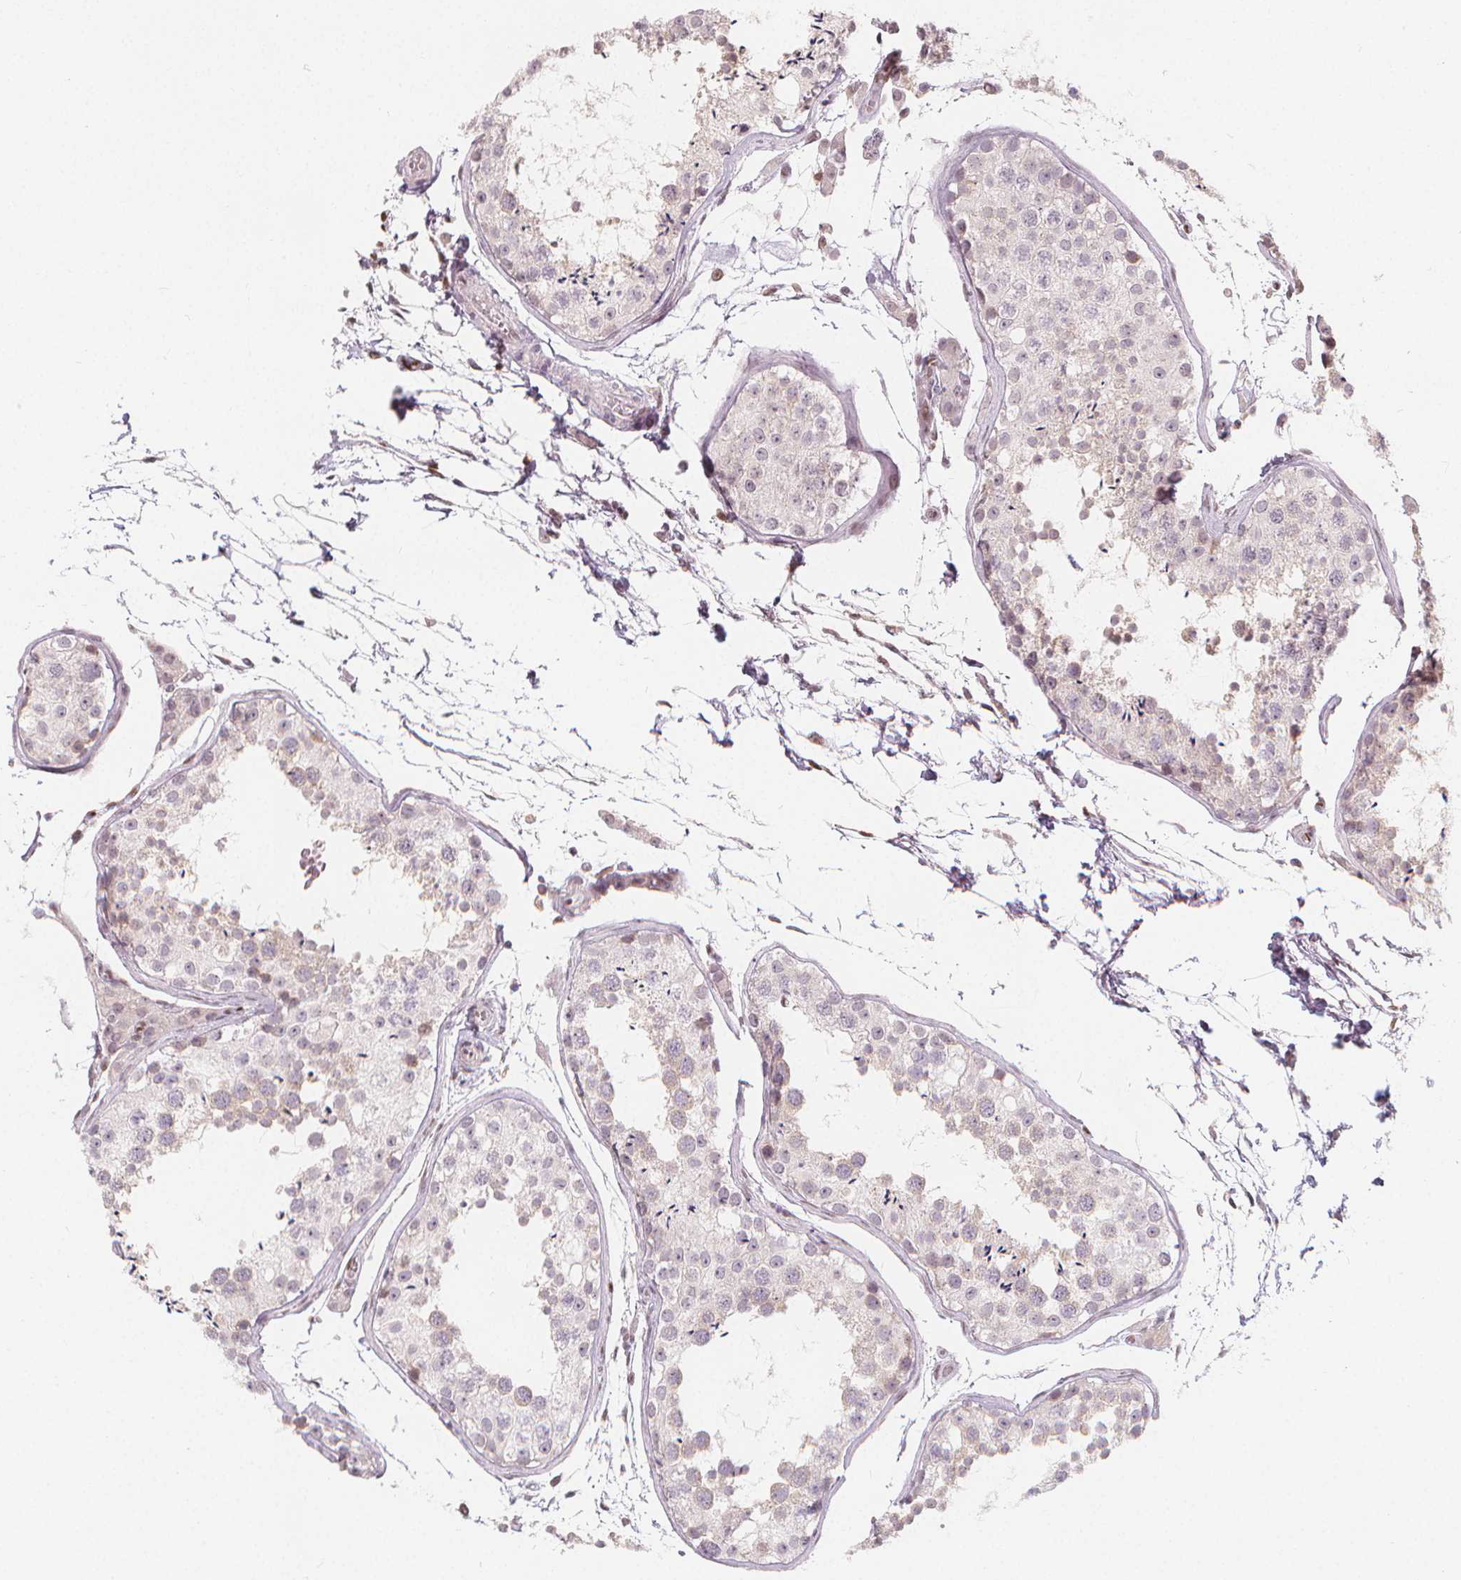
{"staining": {"intensity": "weak", "quantity": "25%-75%", "location": "cytoplasmic/membranous"}, "tissue": "testis", "cell_type": "Cells in seminiferous ducts", "image_type": "normal", "snomed": [{"axis": "morphology", "description": "Normal tissue, NOS"}, {"axis": "topography", "description": "Testis"}], "caption": "DAB immunohistochemical staining of normal testis demonstrates weak cytoplasmic/membranous protein staining in approximately 25%-75% of cells in seminiferous ducts.", "gene": "DRC3", "patient": {"sex": "male", "age": 29}}